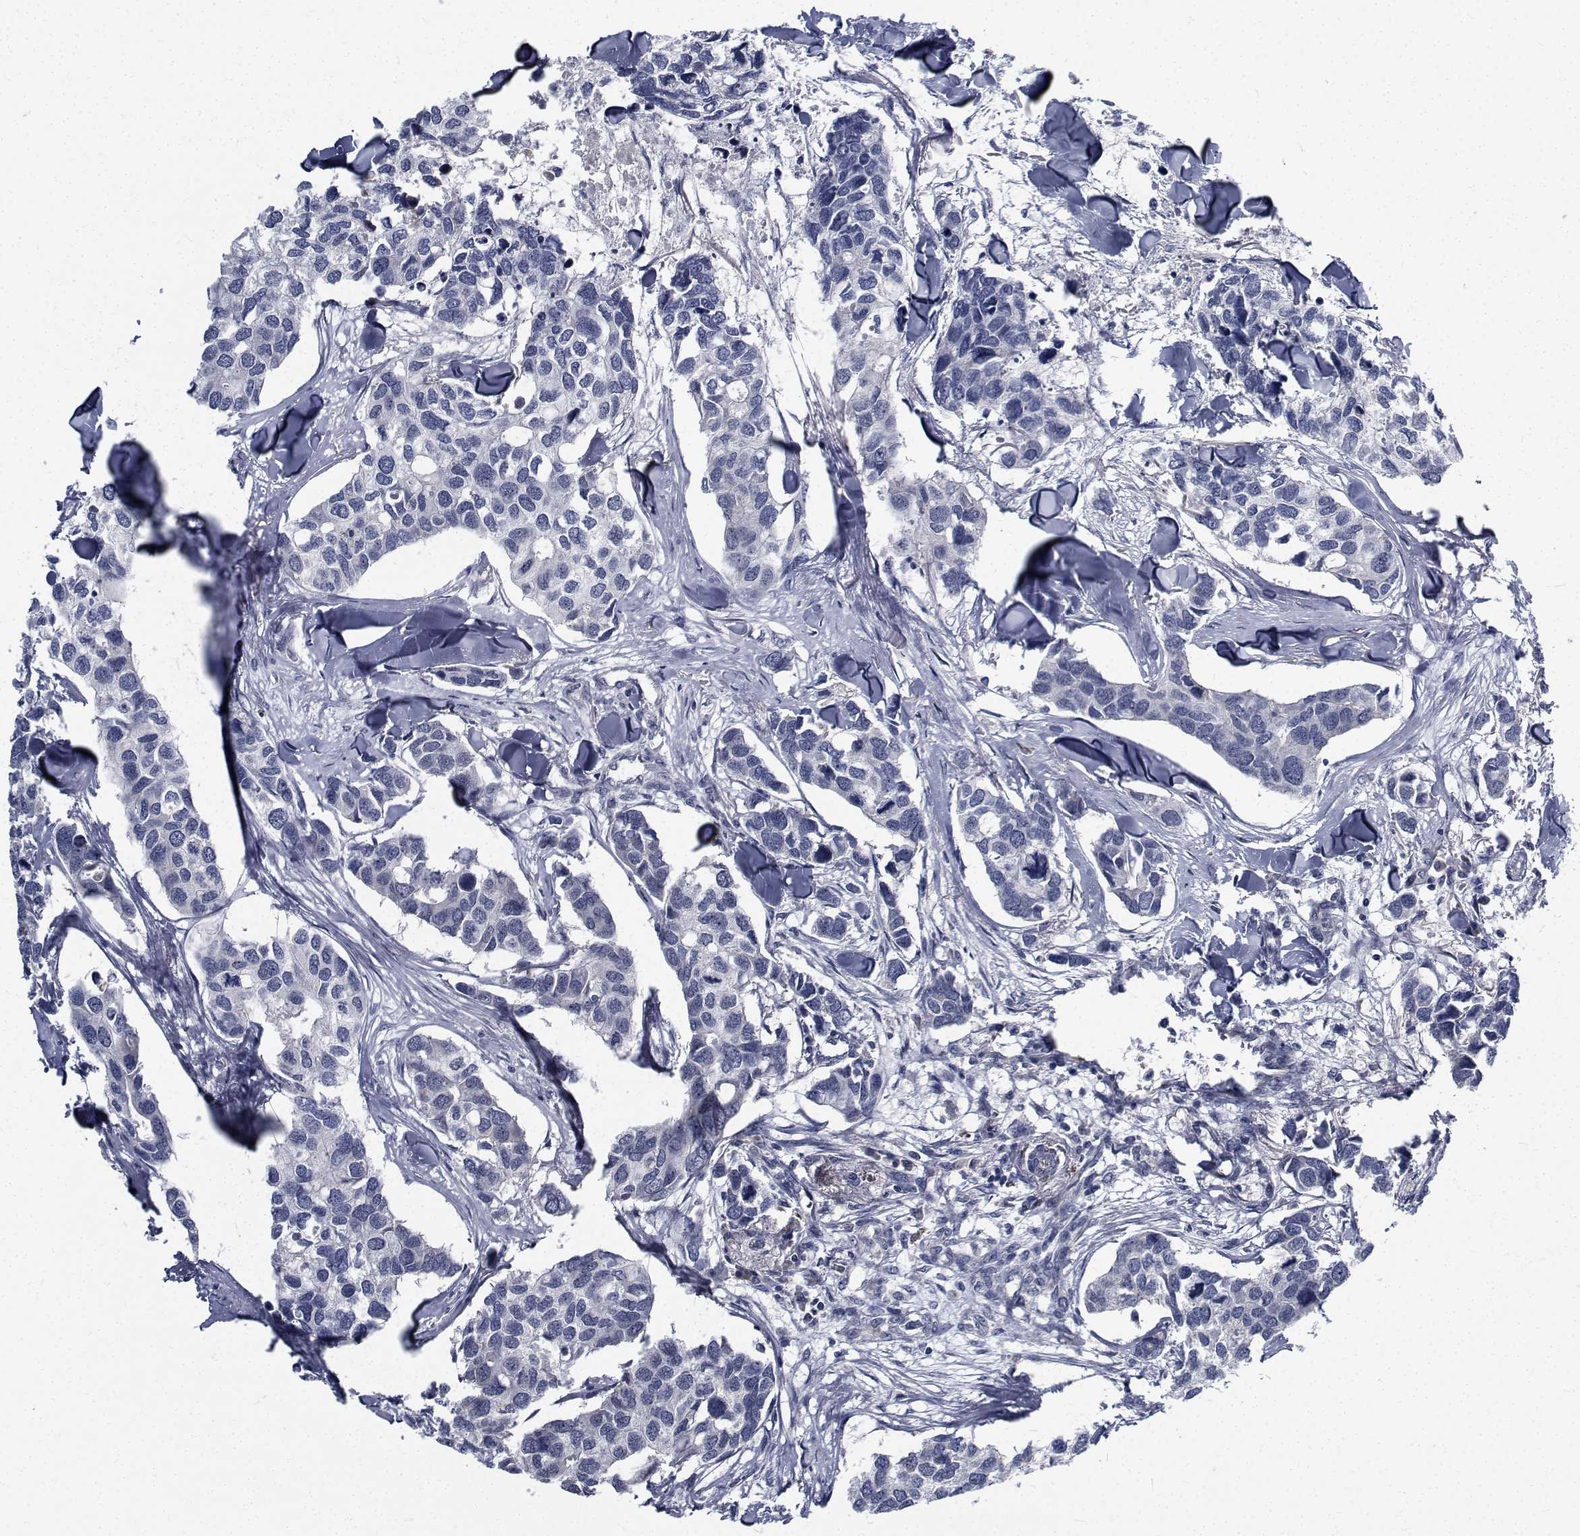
{"staining": {"intensity": "negative", "quantity": "none", "location": "none"}, "tissue": "breast cancer", "cell_type": "Tumor cells", "image_type": "cancer", "snomed": [{"axis": "morphology", "description": "Duct carcinoma"}, {"axis": "topography", "description": "Breast"}], "caption": "Immunohistochemical staining of human breast cancer (invasive ductal carcinoma) demonstrates no significant positivity in tumor cells.", "gene": "TTBK1", "patient": {"sex": "female", "age": 83}}